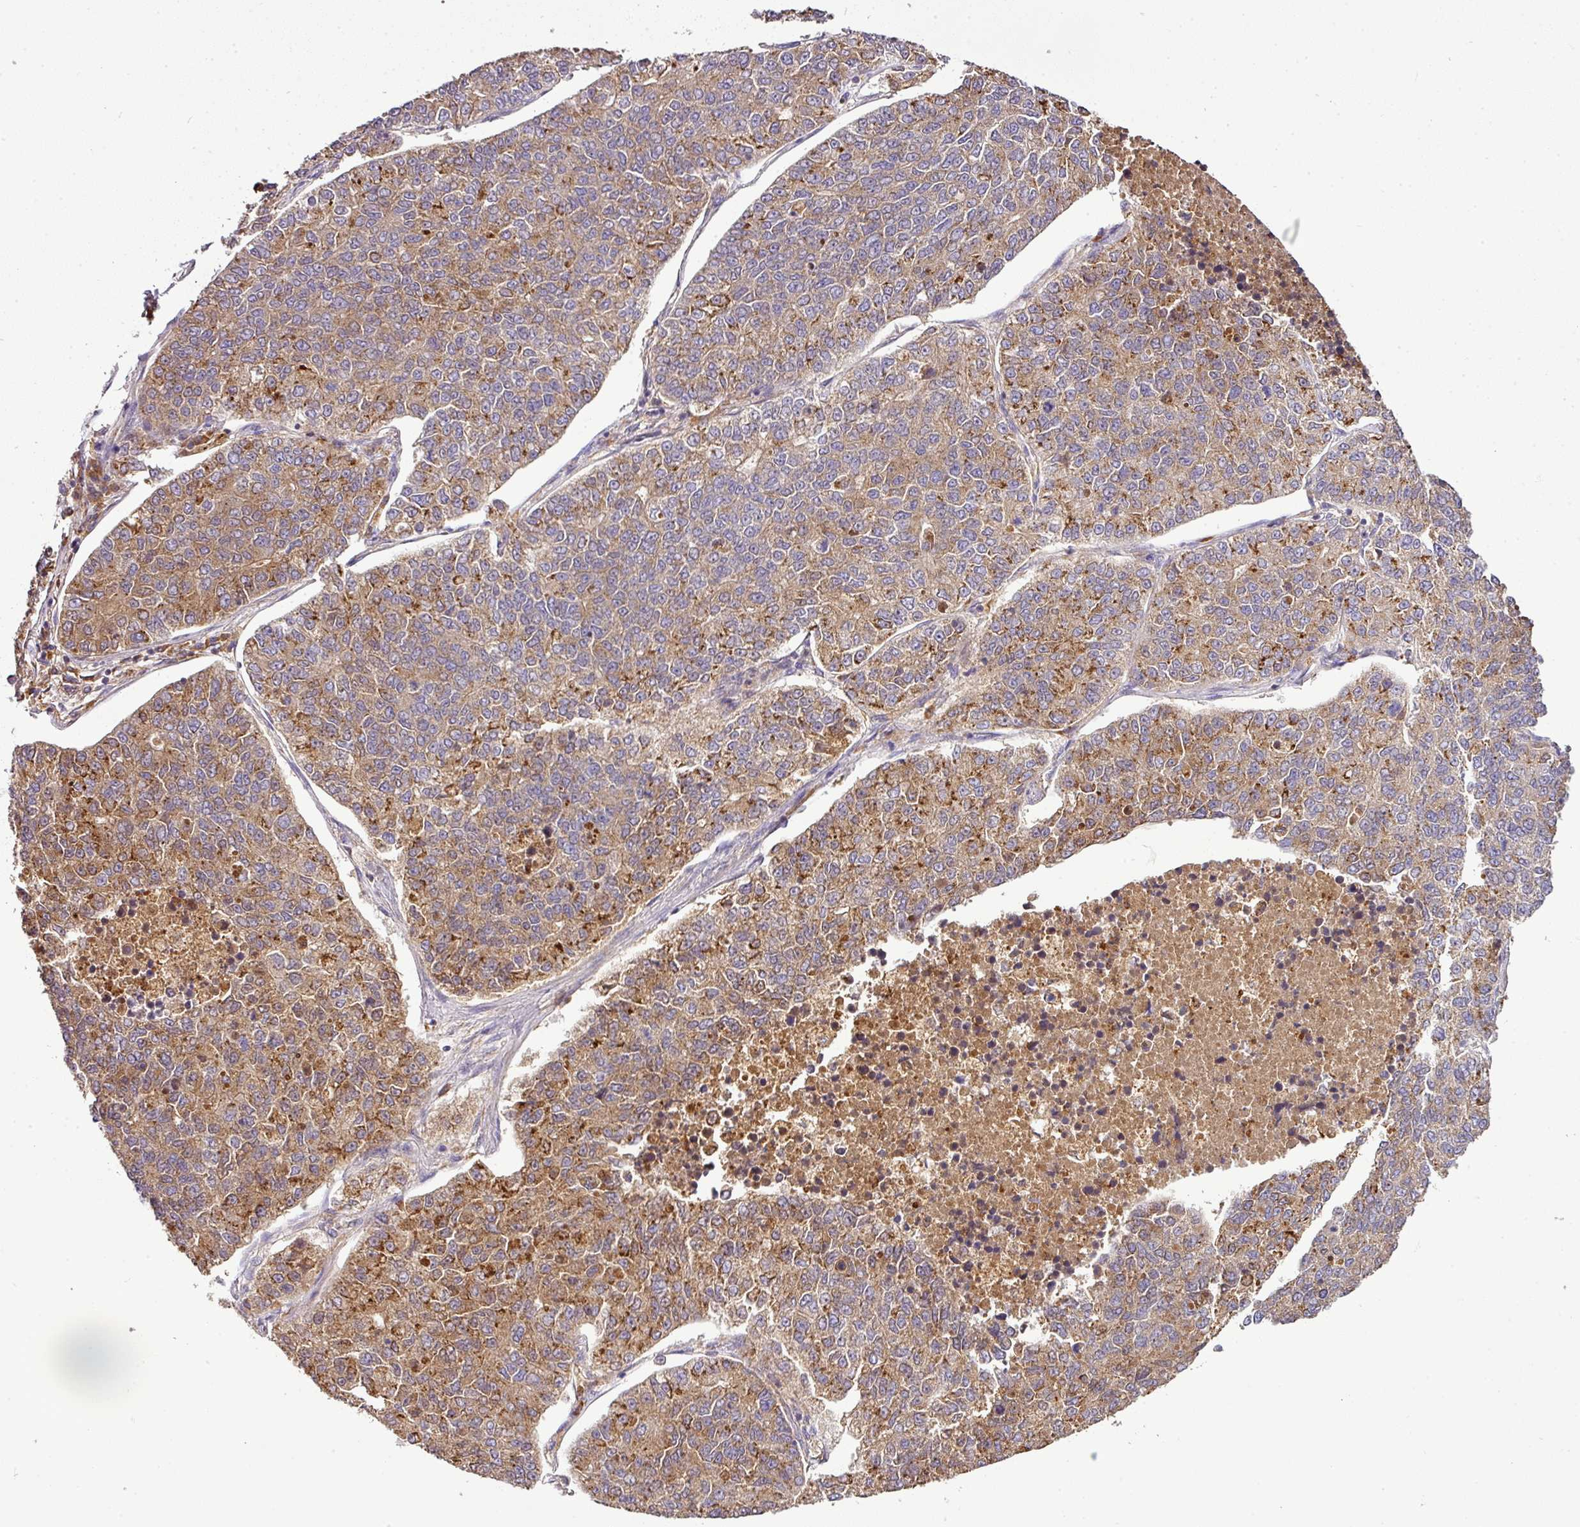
{"staining": {"intensity": "moderate", "quantity": "25%-75%", "location": "cytoplasmic/membranous"}, "tissue": "lung cancer", "cell_type": "Tumor cells", "image_type": "cancer", "snomed": [{"axis": "morphology", "description": "Adenocarcinoma, NOS"}, {"axis": "topography", "description": "Lung"}], "caption": "Immunohistochemistry (IHC) (DAB (3,3'-diaminobenzidine)) staining of lung cancer (adenocarcinoma) shows moderate cytoplasmic/membranous protein expression in about 25%-75% of tumor cells.", "gene": "CAB39L", "patient": {"sex": "male", "age": 49}}